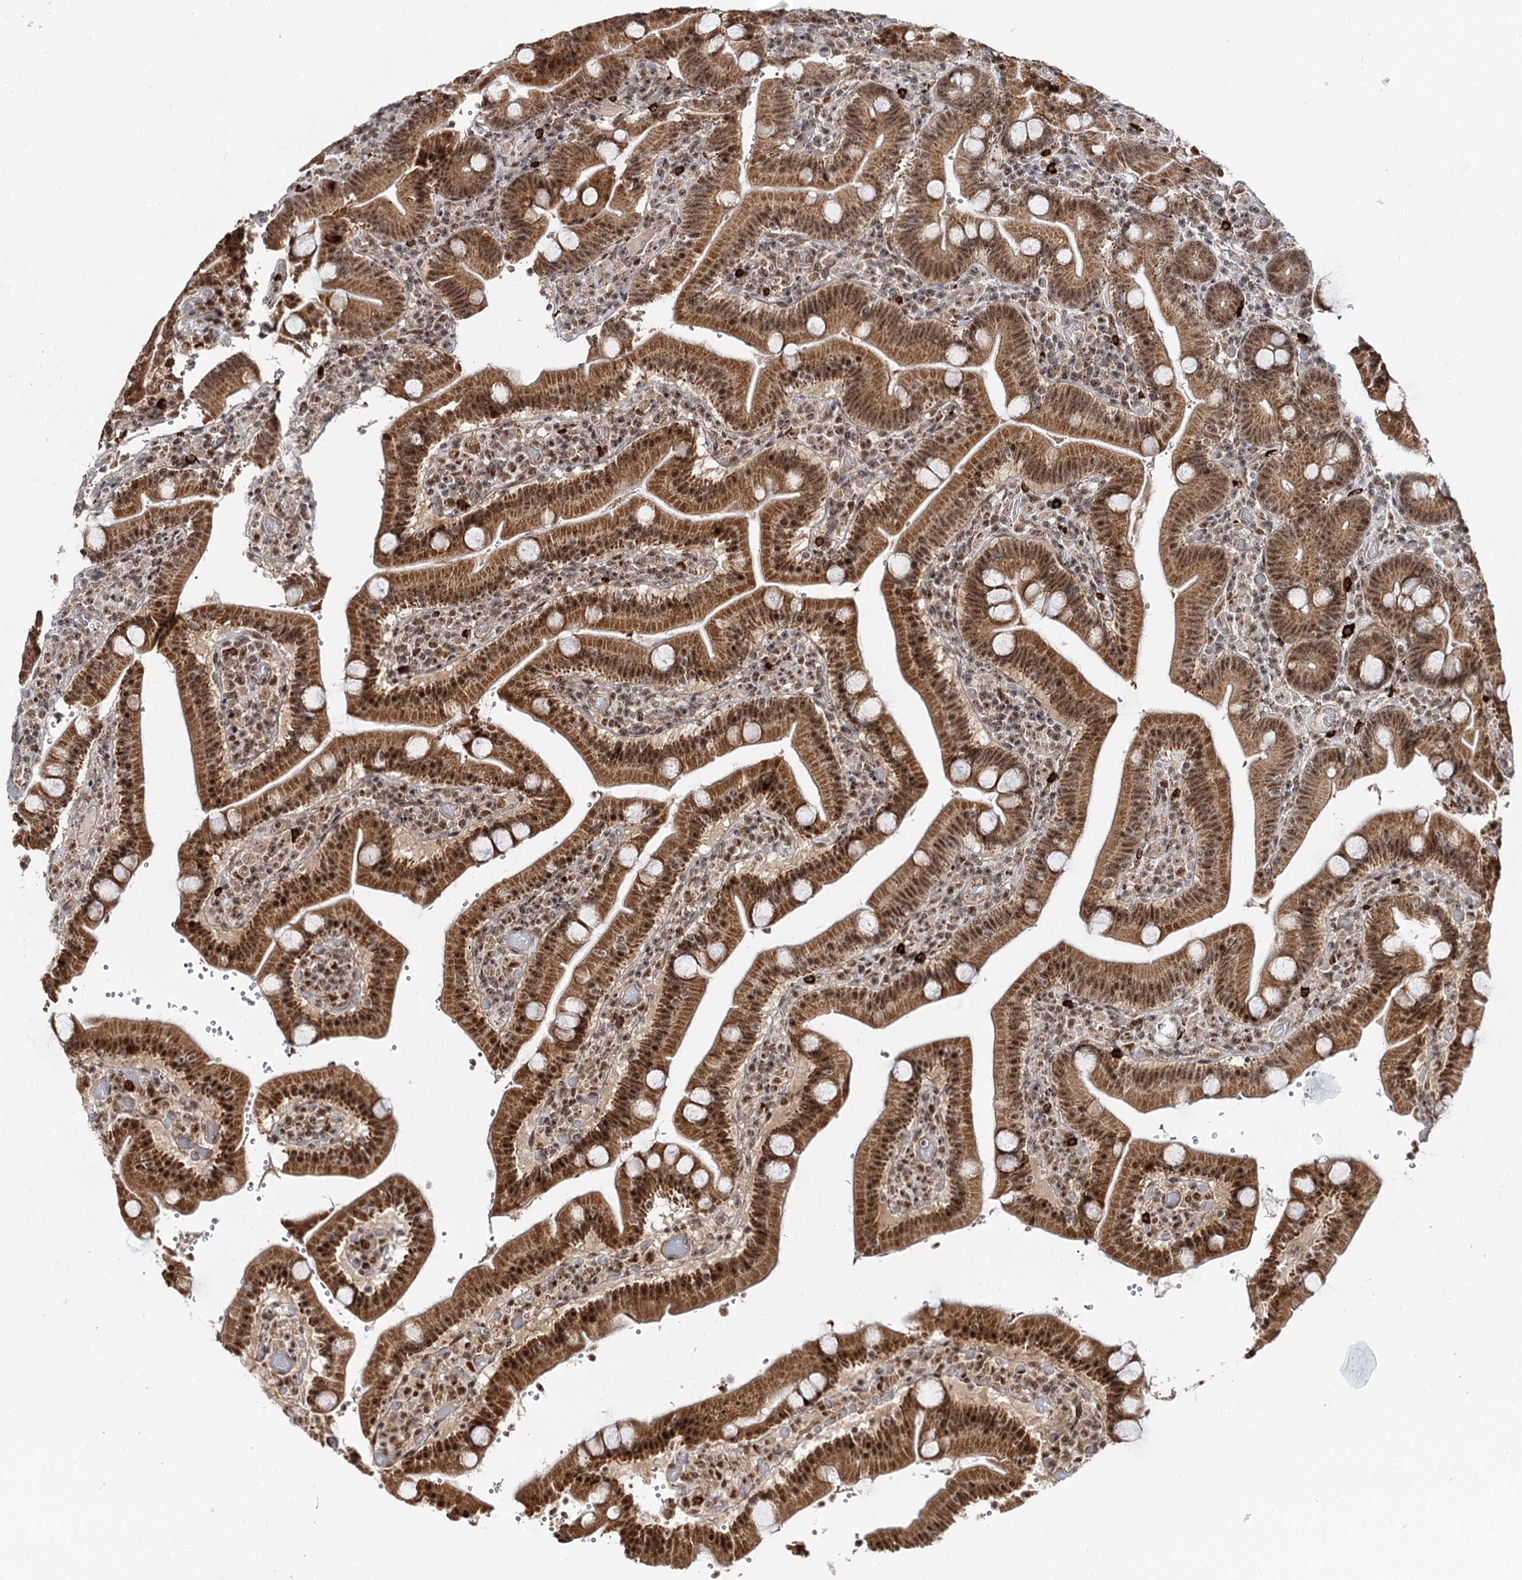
{"staining": {"intensity": "strong", "quantity": ">75%", "location": "cytoplasmic/membranous,nuclear"}, "tissue": "duodenum", "cell_type": "Glandular cells", "image_type": "normal", "snomed": [{"axis": "morphology", "description": "Normal tissue, NOS"}, {"axis": "topography", "description": "Duodenum"}], "caption": "An image showing strong cytoplasmic/membranous,nuclear staining in approximately >75% of glandular cells in normal duodenum, as visualized by brown immunohistochemical staining.", "gene": "BUD13", "patient": {"sex": "female", "age": 62}}